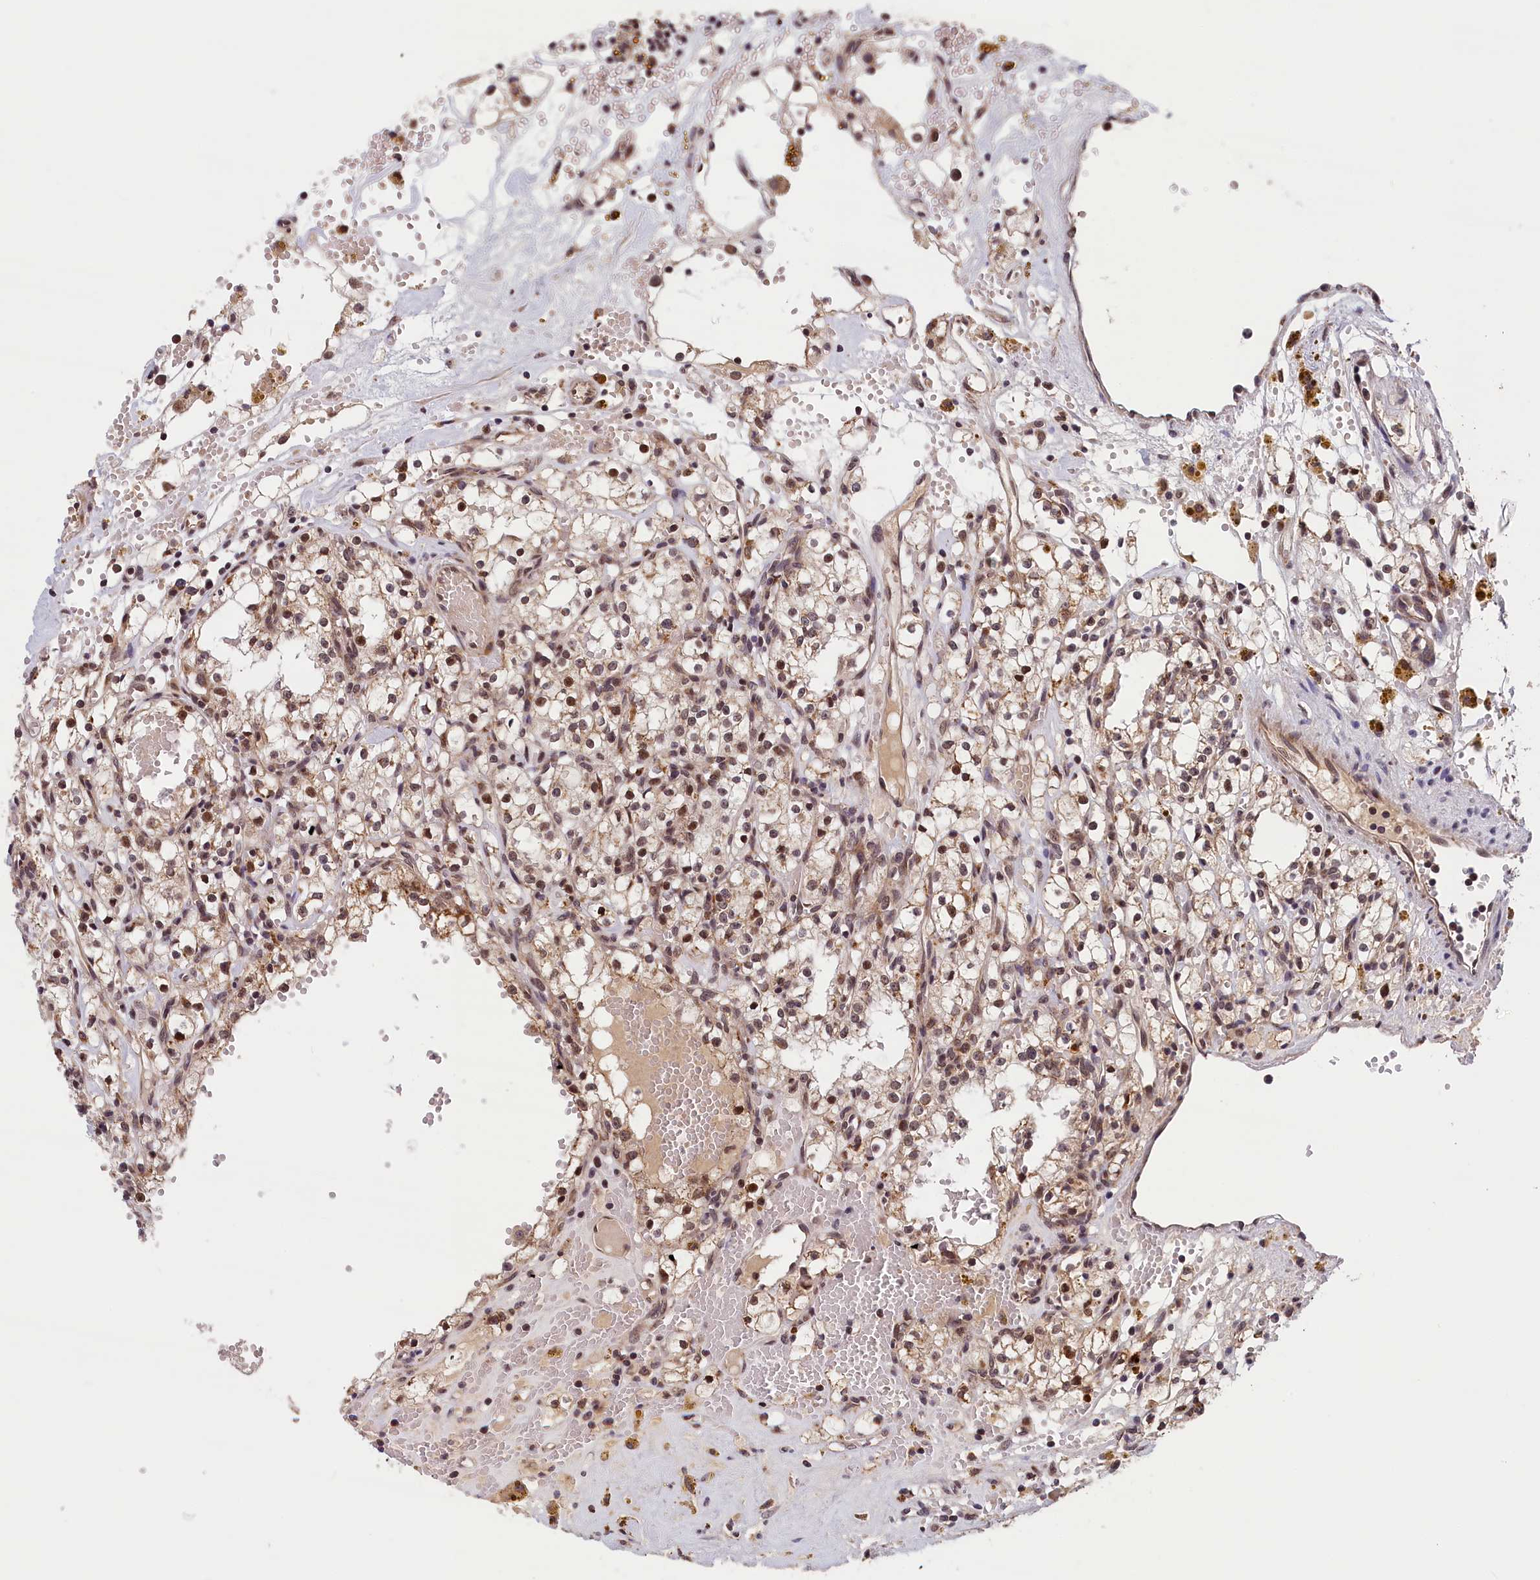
{"staining": {"intensity": "moderate", "quantity": ">75%", "location": "nuclear"}, "tissue": "renal cancer", "cell_type": "Tumor cells", "image_type": "cancer", "snomed": [{"axis": "morphology", "description": "Adenocarcinoma, NOS"}, {"axis": "topography", "description": "Kidney"}], "caption": "Moderate nuclear positivity is present in about >75% of tumor cells in renal adenocarcinoma.", "gene": "KCNK6", "patient": {"sex": "male", "age": 56}}